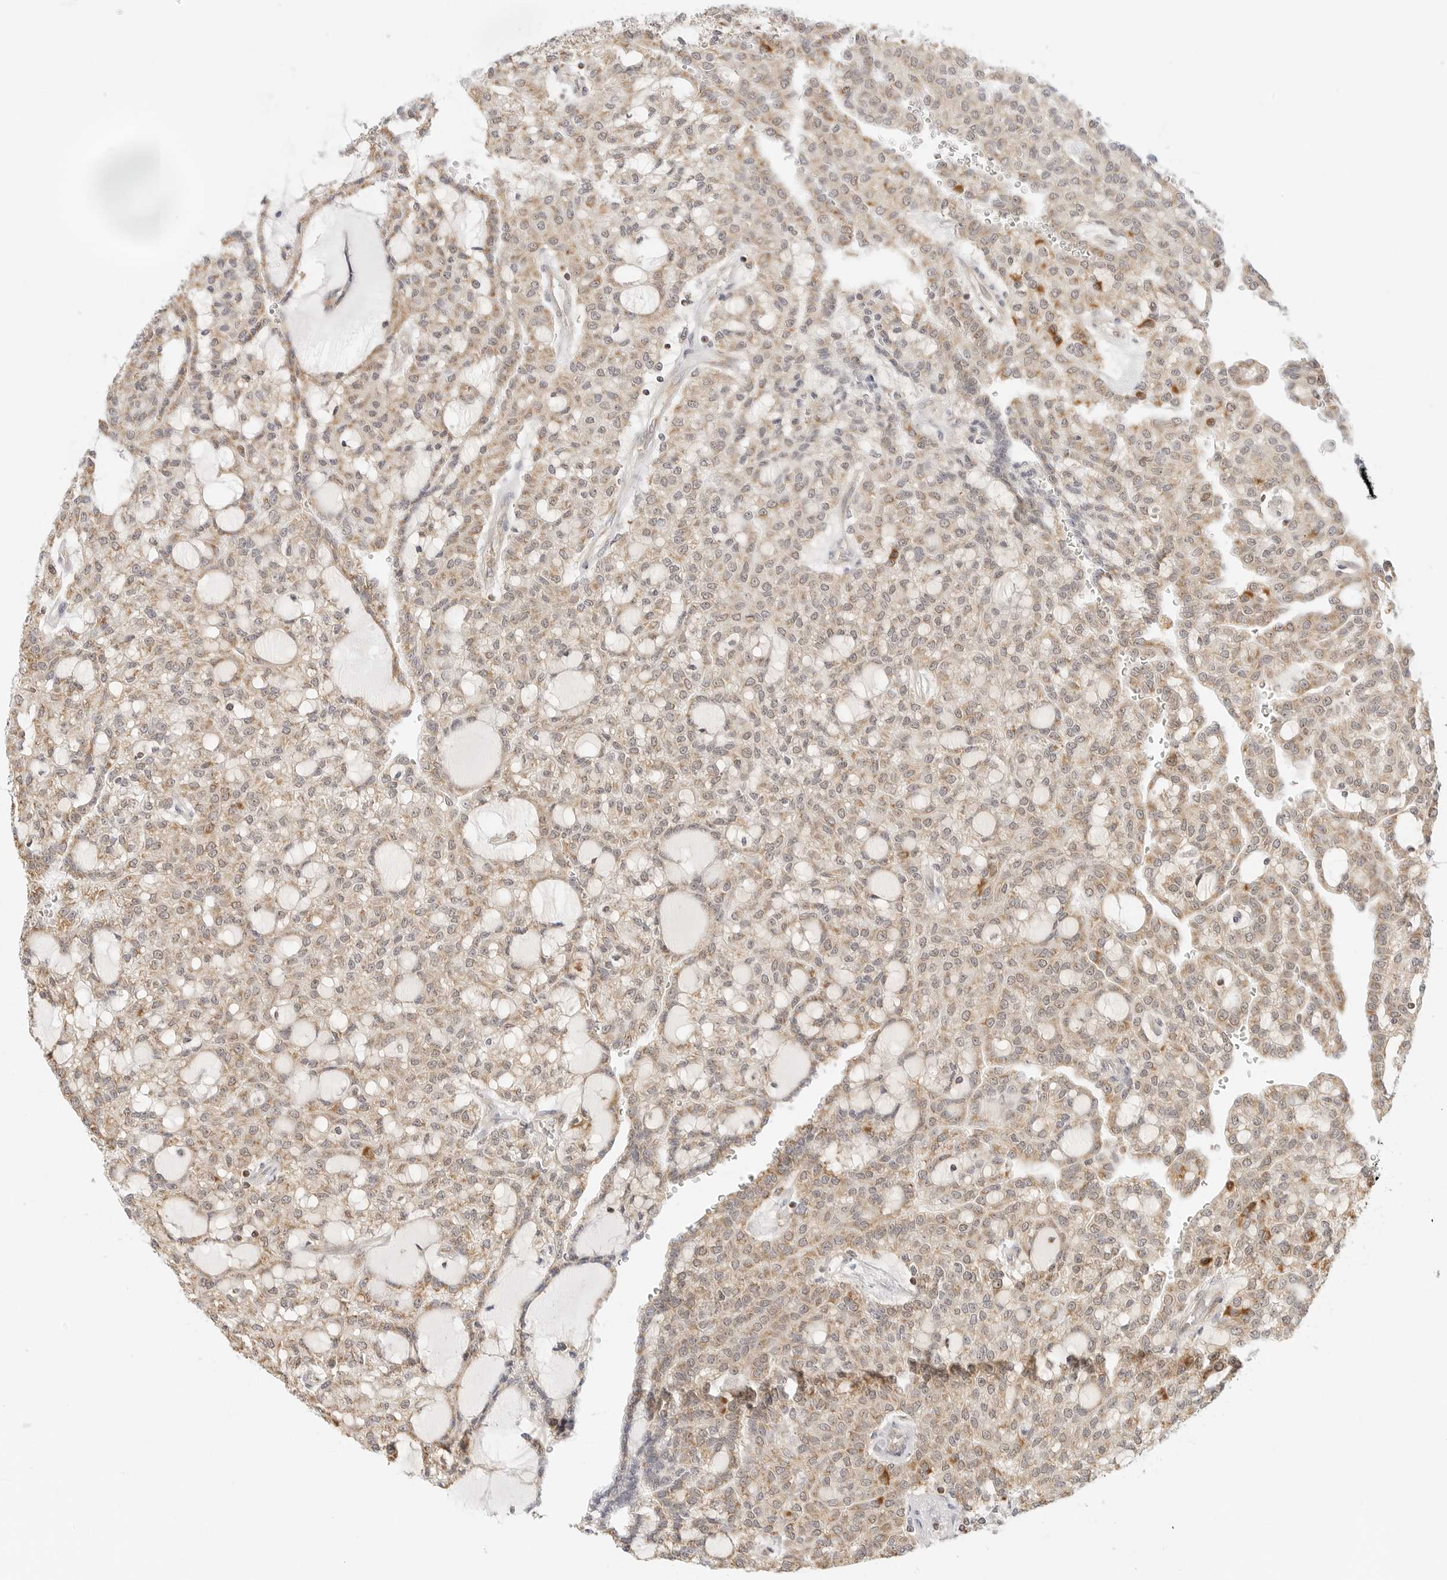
{"staining": {"intensity": "weak", "quantity": ">75%", "location": "cytoplasmic/membranous"}, "tissue": "renal cancer", "cell_type": "Tumor cells", "image_type": "cancer", "snomed": [{"axis": "morphology", "description": "Adenocarcinoma, NOS"}, {"axis": "topography", "description": "Kidney"}], "caption": "A histopathology image of renal adenocarcinoma stained for a protein demonstrates weak cytoplasmic/membranous brown staining in tumor cells.", "gene": "GORAB", "patient": {"sex": "male", "age": 63}}